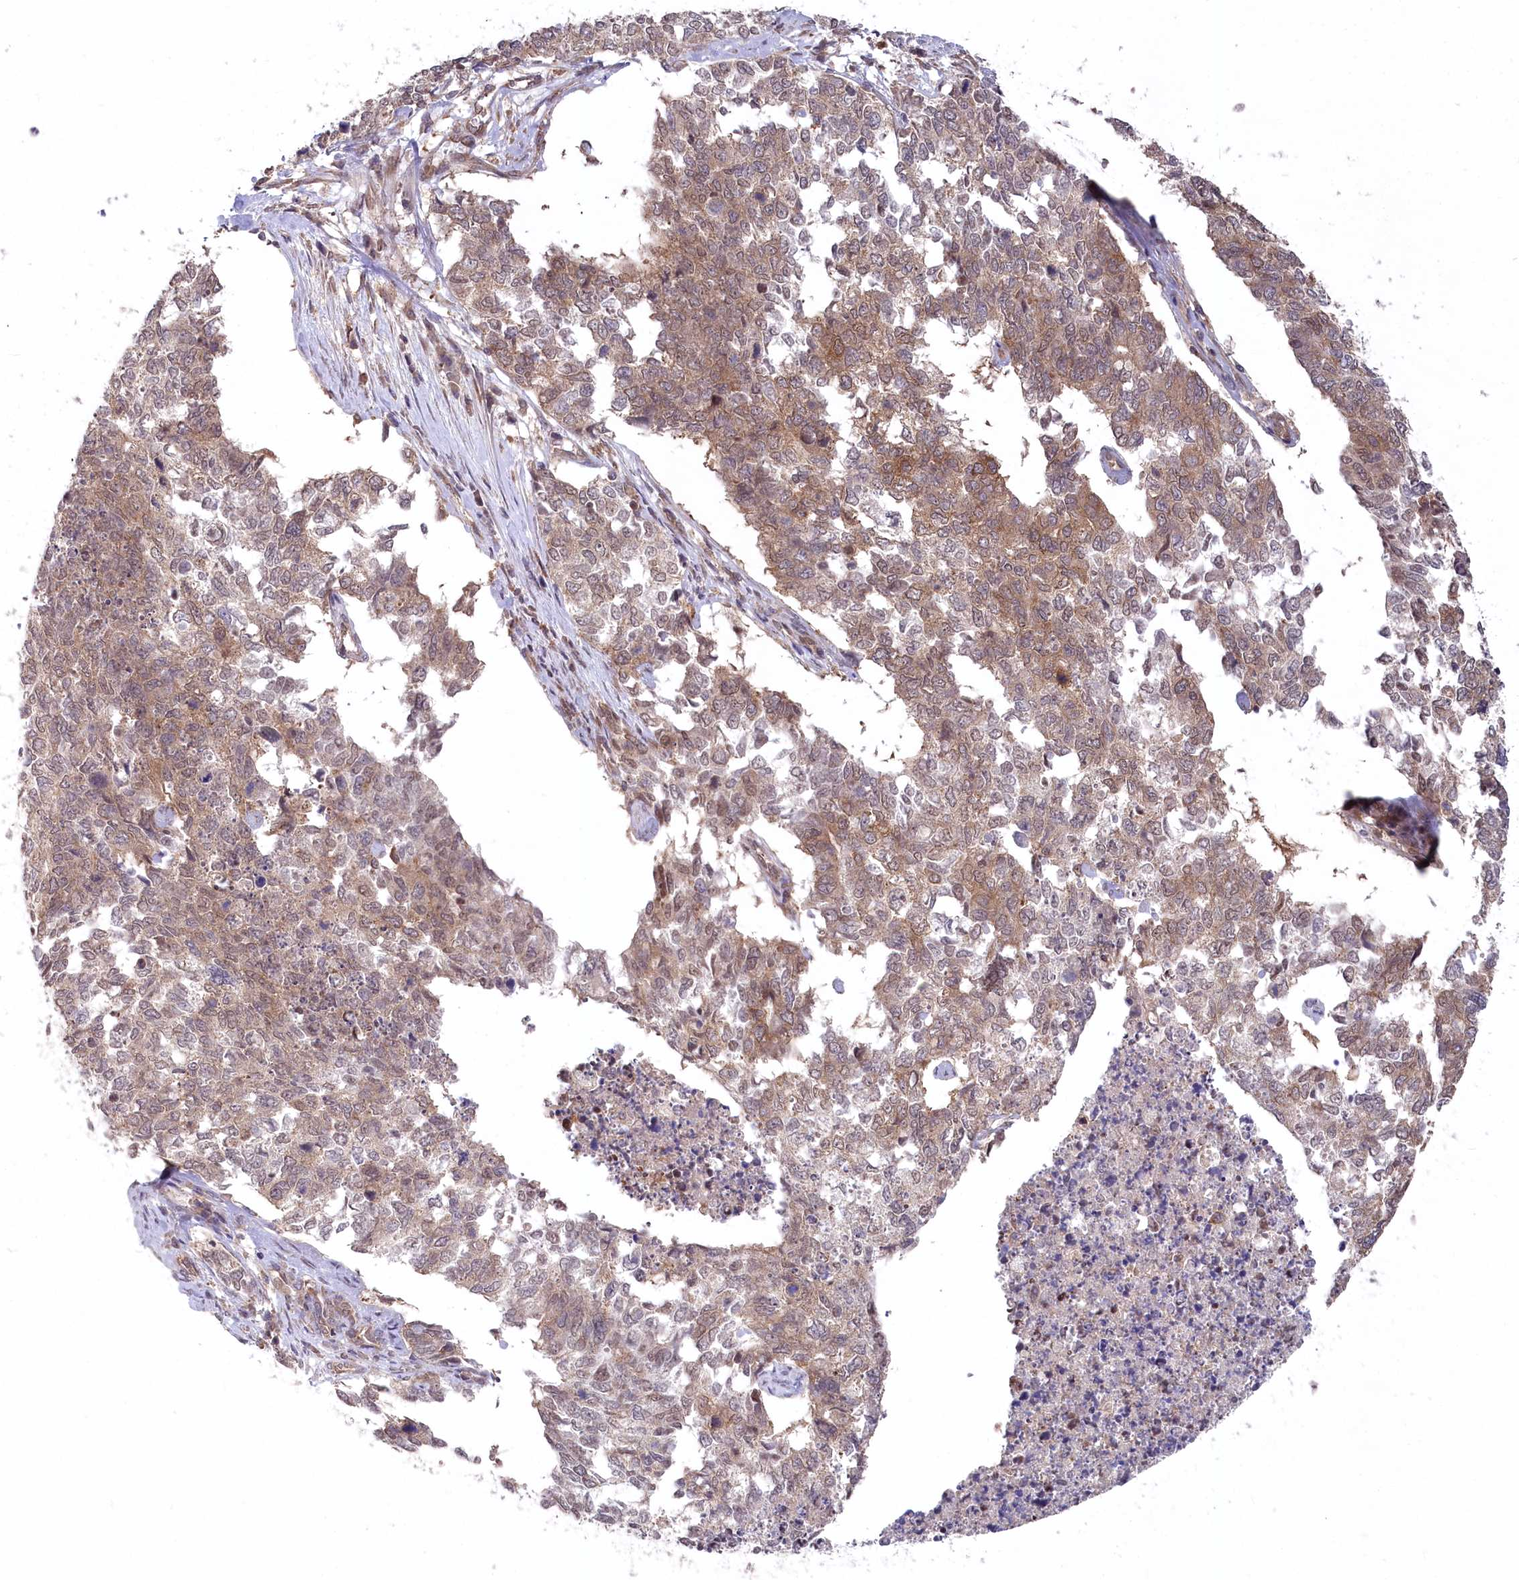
{"staining": {"intensity": "moderate", "quantity": ">75%", "location": "cytoplasmic/membranous"}, "tissue": "cervical cancer", "cell_type": "Tumor cells", "image_type": "cancer", "snomed": [{"axis": "morphology", "description": "Squamous cell carcinoma, NOS"}, {"axis": "topography", "description": "Cervix"}], "caption": "IHC of cervical squamous cell carcinoma shows medium levels of moderate cytoplasmic/membranous staining in about >75% of tumor cells. The staining was performed using DAB (3,3'-diaminobenzidine) to visualize the protein expression in brown, while the nuclei were stained in blue with hematoxylin (Magnification: 20x).", "gene": "PPP1R21", "patient": {"sex": "female", "age": 63}}